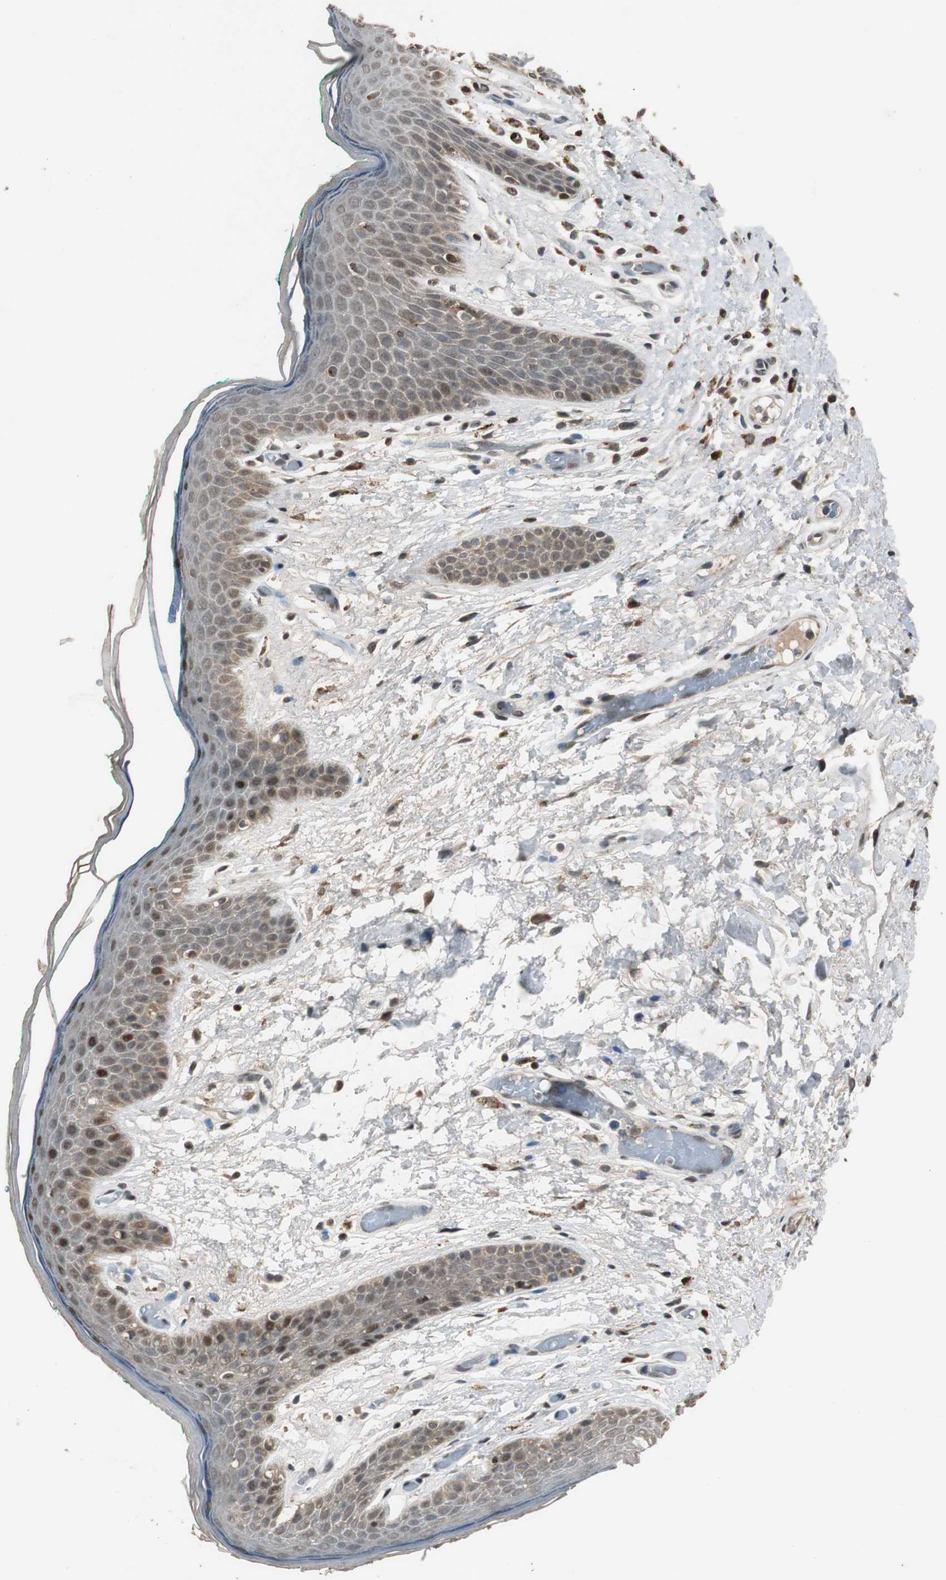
{"staining": {"intensity": "moderate", "quantity": "25%-75%", "location": "cytoplasmic/membranous,nuclear"}, "tissue": "skin", "cell_type": "Epidermal cells", "image_type": "normal", "snomed": [{"axis": "morphology", "description": "Normal tissue, NOS"}, {"axis": "topography", "description": "Anal"}], "caption": "Epidermal cells show medium levels of moderate cytoplasmic/membranous,nuclear expression in approximately 25%-75% of cells in benign skin. (brown staining indicates protein expression, while blue staining denotes nuclei).", "gene": "BOLA1", "patient": {"sex": "male", "age": 74}}